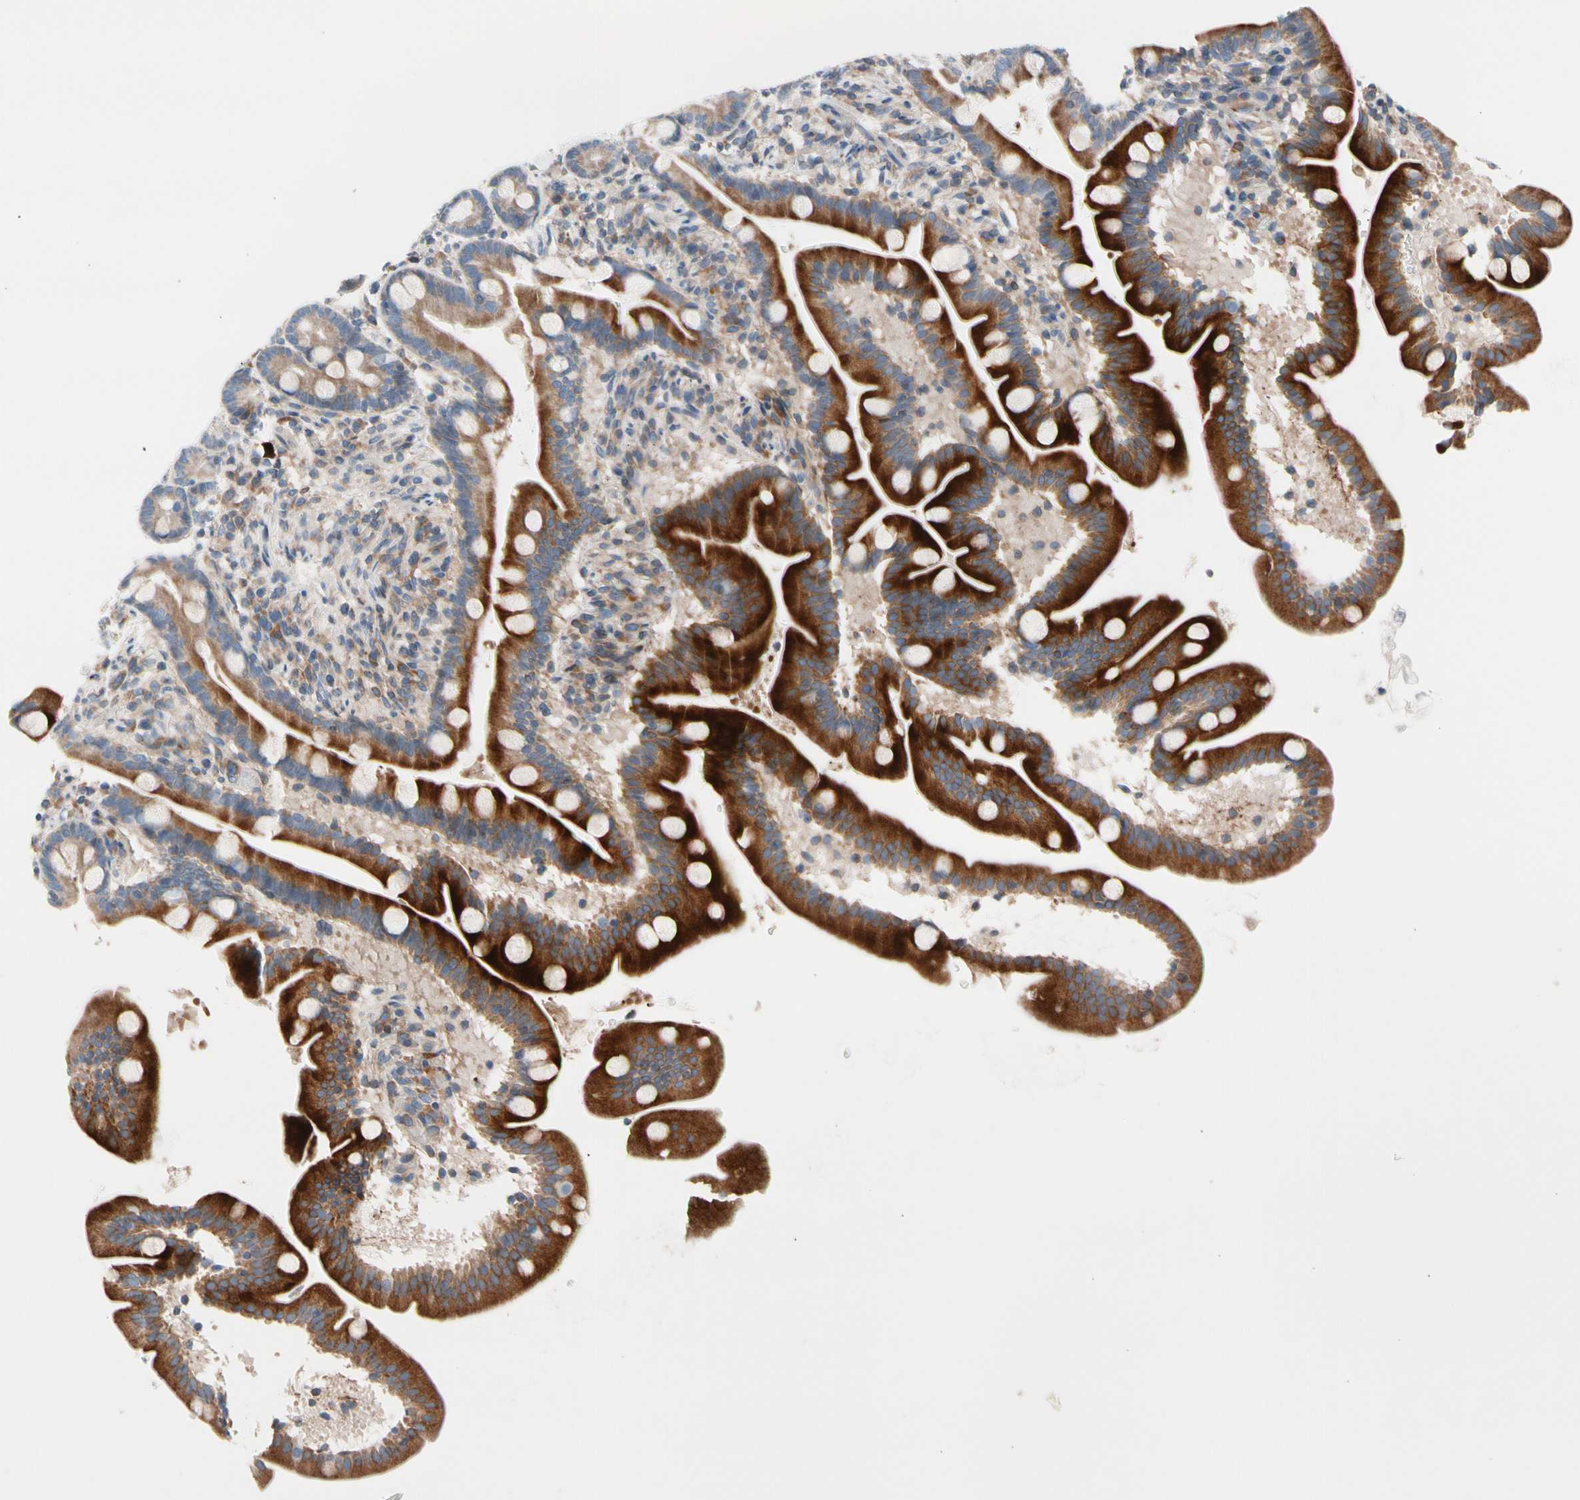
{"staining": {"intensity": "moderate", "quantity": "25%-75%", "location": "cytoplasmic/membranous"}, "tissue": "duodenum", "cell_type": "Glandular cells", "image_type": "normal", "snomed": [{"axis": "morphology", "description": "Normal tissue, NOS"}, {"axis": "topography", "description": "Duodenum"}], "caption": "Duodenum stained with a brown dye exhibits moderate cytoplasmic/membranous positive staining in approximately 25%-75% of glandular cells.", "gene": "MAP3K3", "patient": {"sex": "male", "age": 54}}